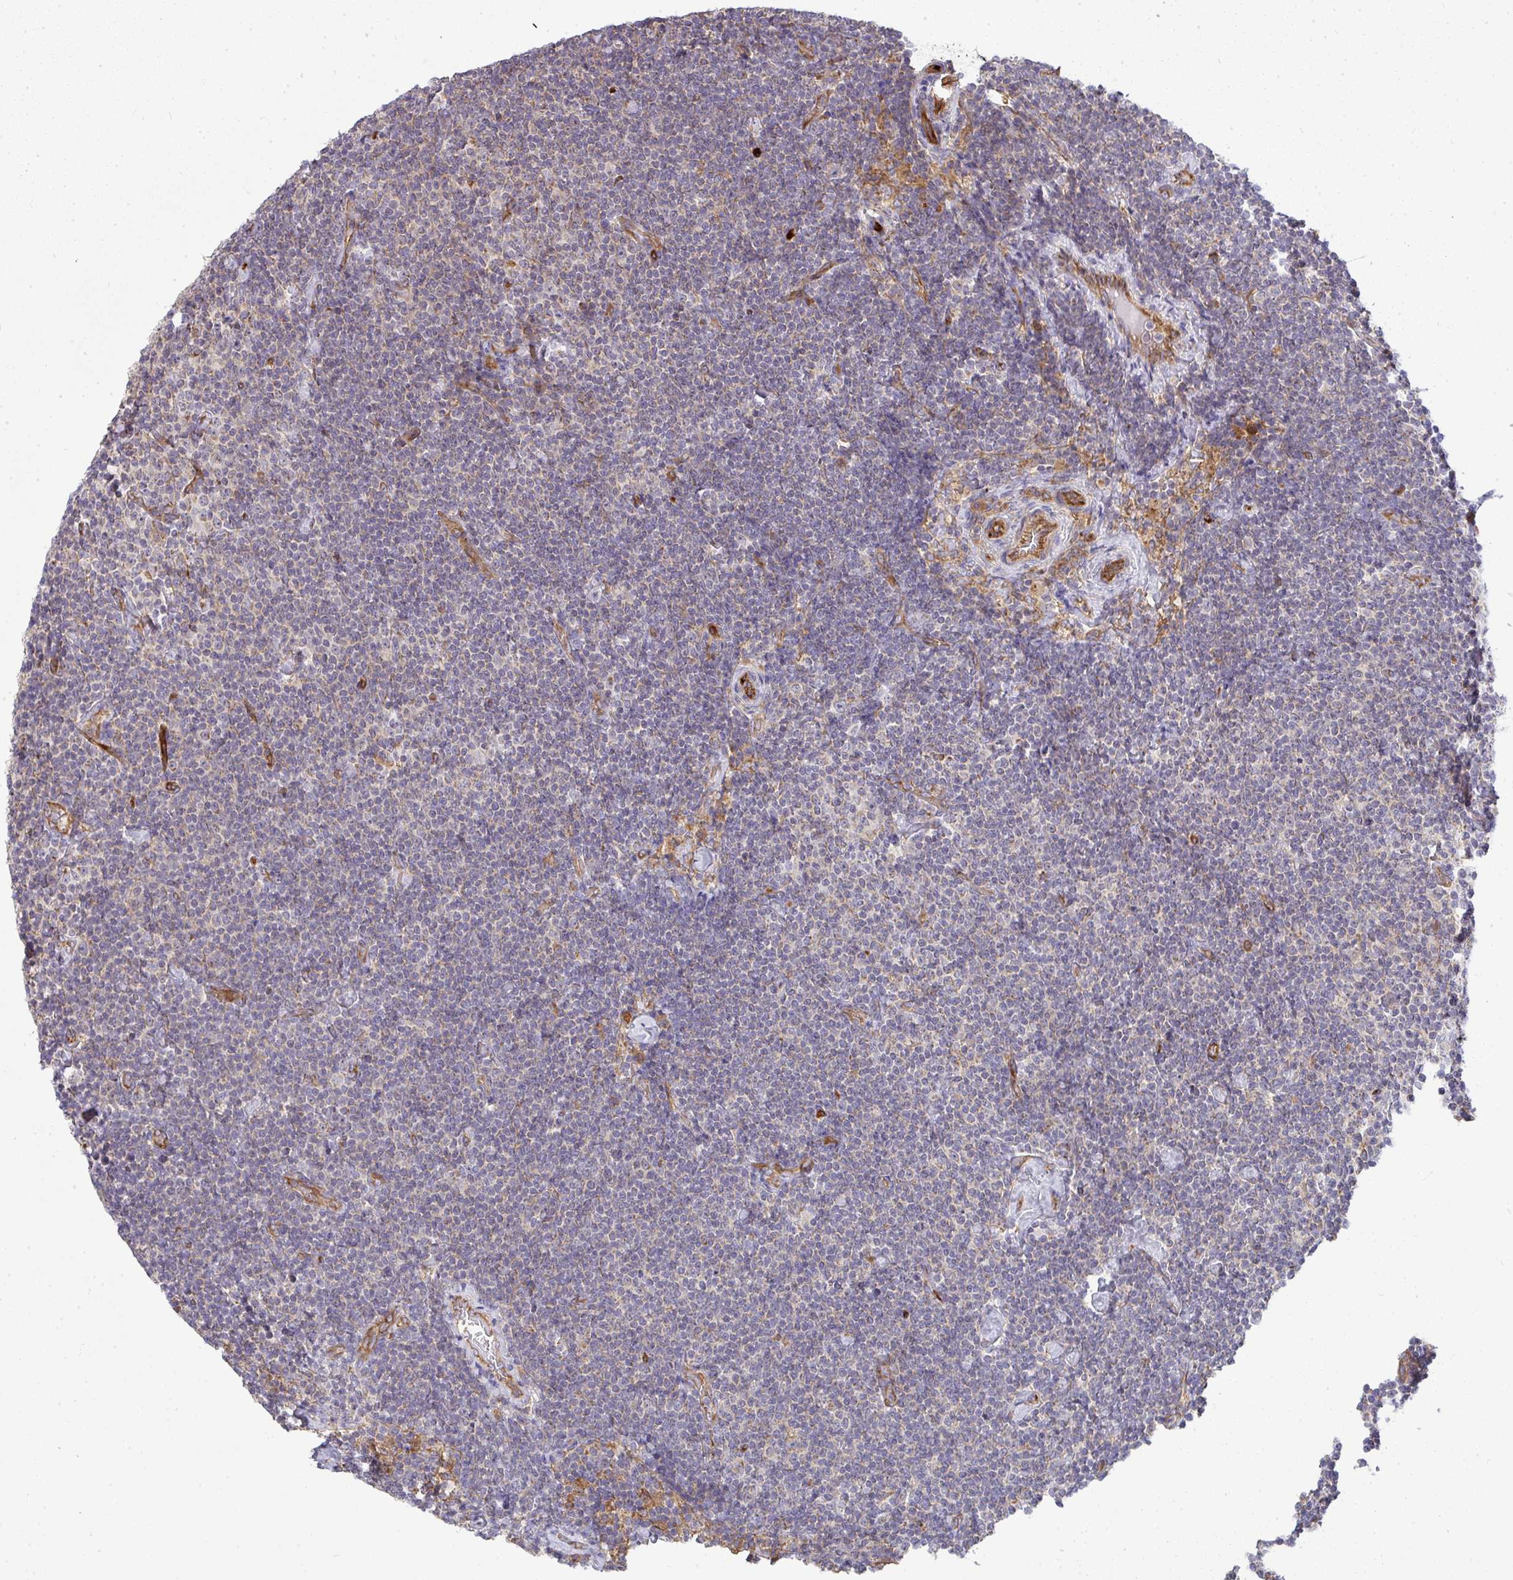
{"staining": {"intensity": "negative", "quantity": "none", "location": "none"}, "tissue": "lymphoma", "cell_type": "Tumor cells", "image_type": "cancer", "snomed": [{"axis": "morphology", "description": "Malignant lymphoma, non-Hodgkin's type, Low grade"}, {"axis": "topography", "description": "Lymph node"}], "caption": "Lymphoma was stained to show a protein in brown. There is no significant expression in tumor cells. Brightfield microscopy of IHC stained with DAB (brown) and hematoxylin (blue), captured at high magnification.", "gene": "B4GALT6", "patient": {"sex": "male", "age": 81}}